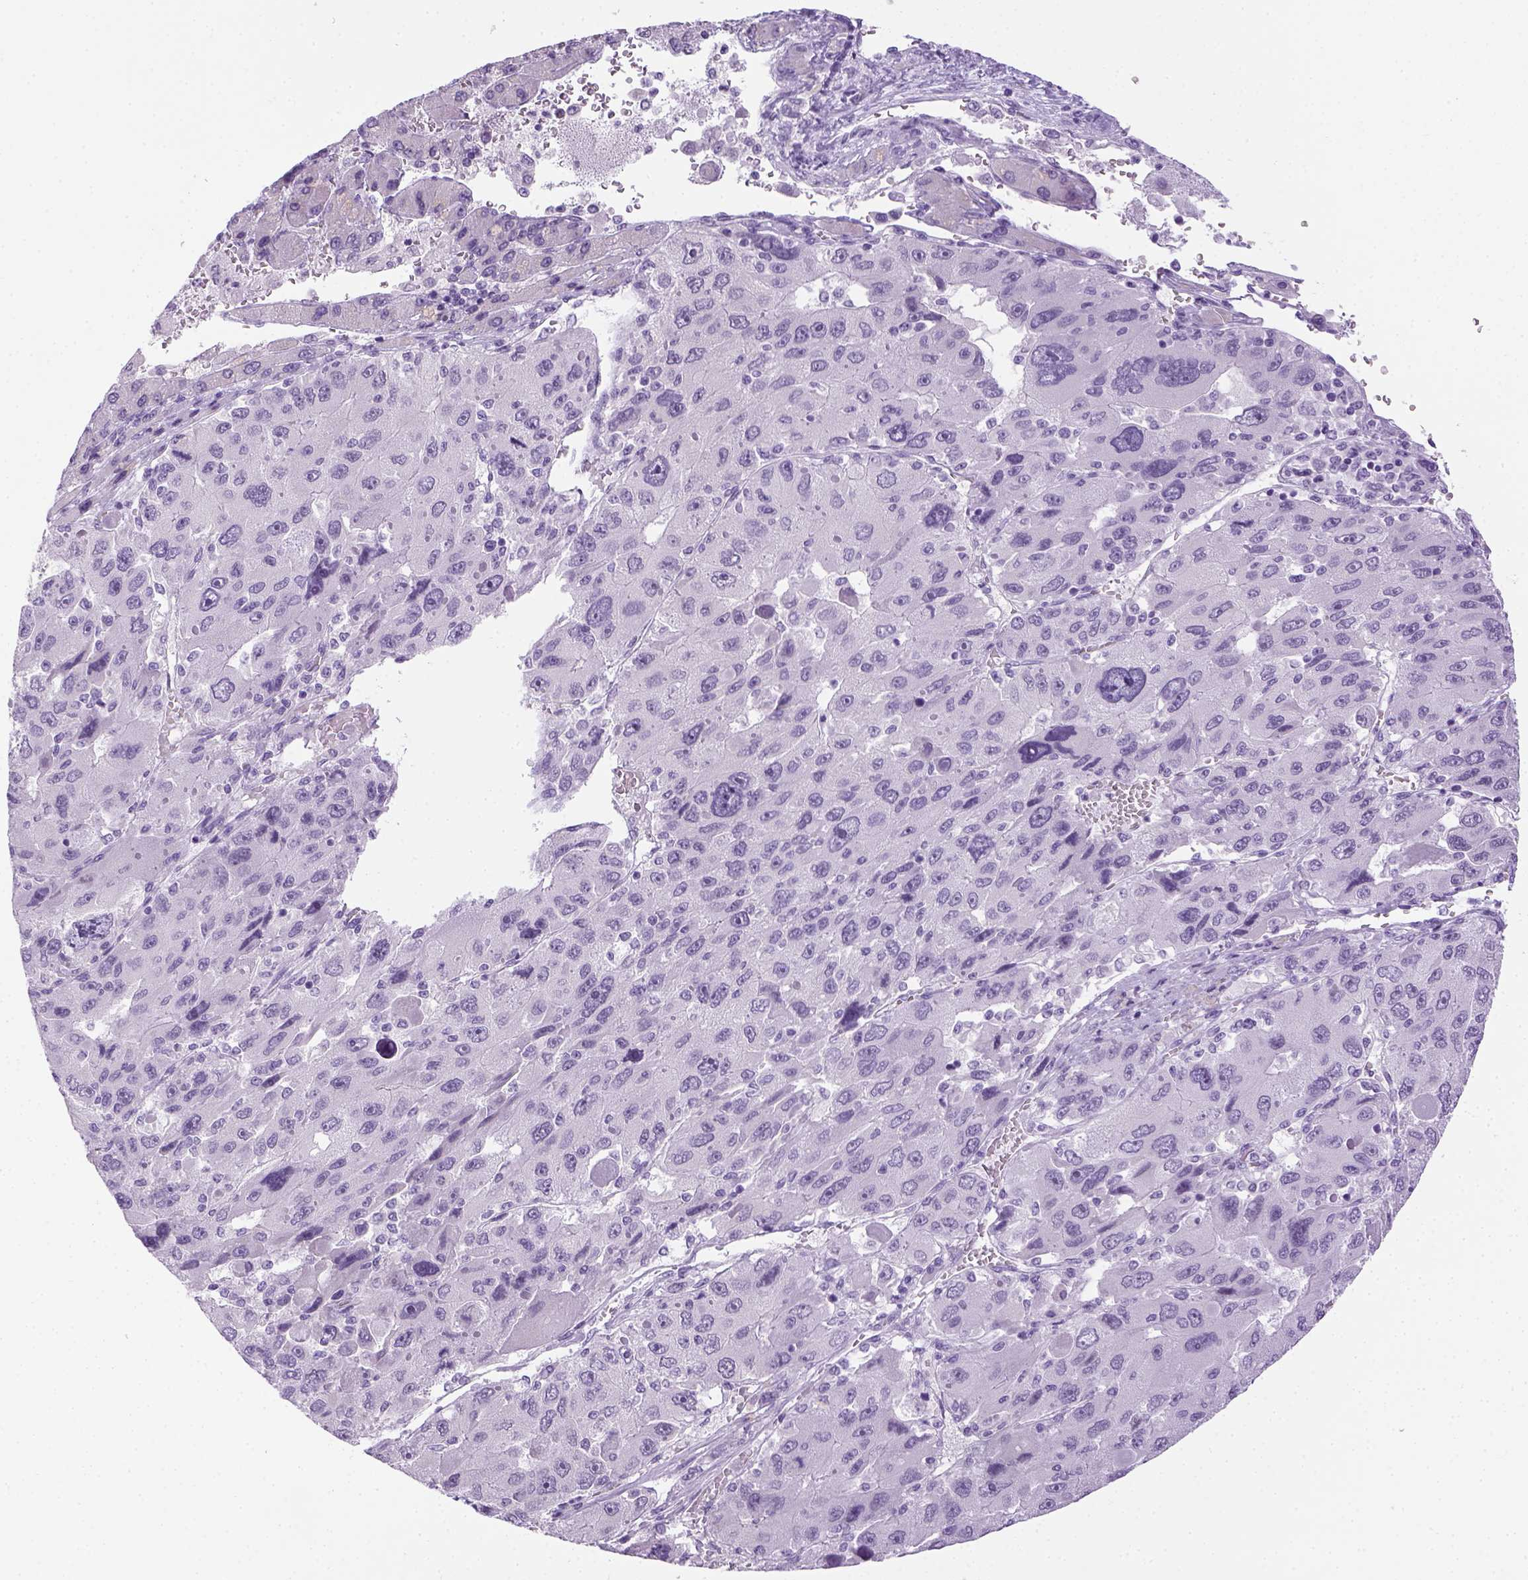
{"staining": {"intensity": "negative", "quantity": "none", "location": "none"}, "tissue": "liver cancer", "cell_type": "Tumor cells", "image_type": "cancer", "snomed": [{"axis": "morphology", "description": "Carcinoma, Hepatocellular, NOS"}, {"axis": "topography", "description": "Liver"}], "caption": "Micrograph shows no significant protein positivity in tumor cells of hepatocellular carcinoma (liver).", "gene": "LGSN", "patient": {"sex": "female", "age": 41}}